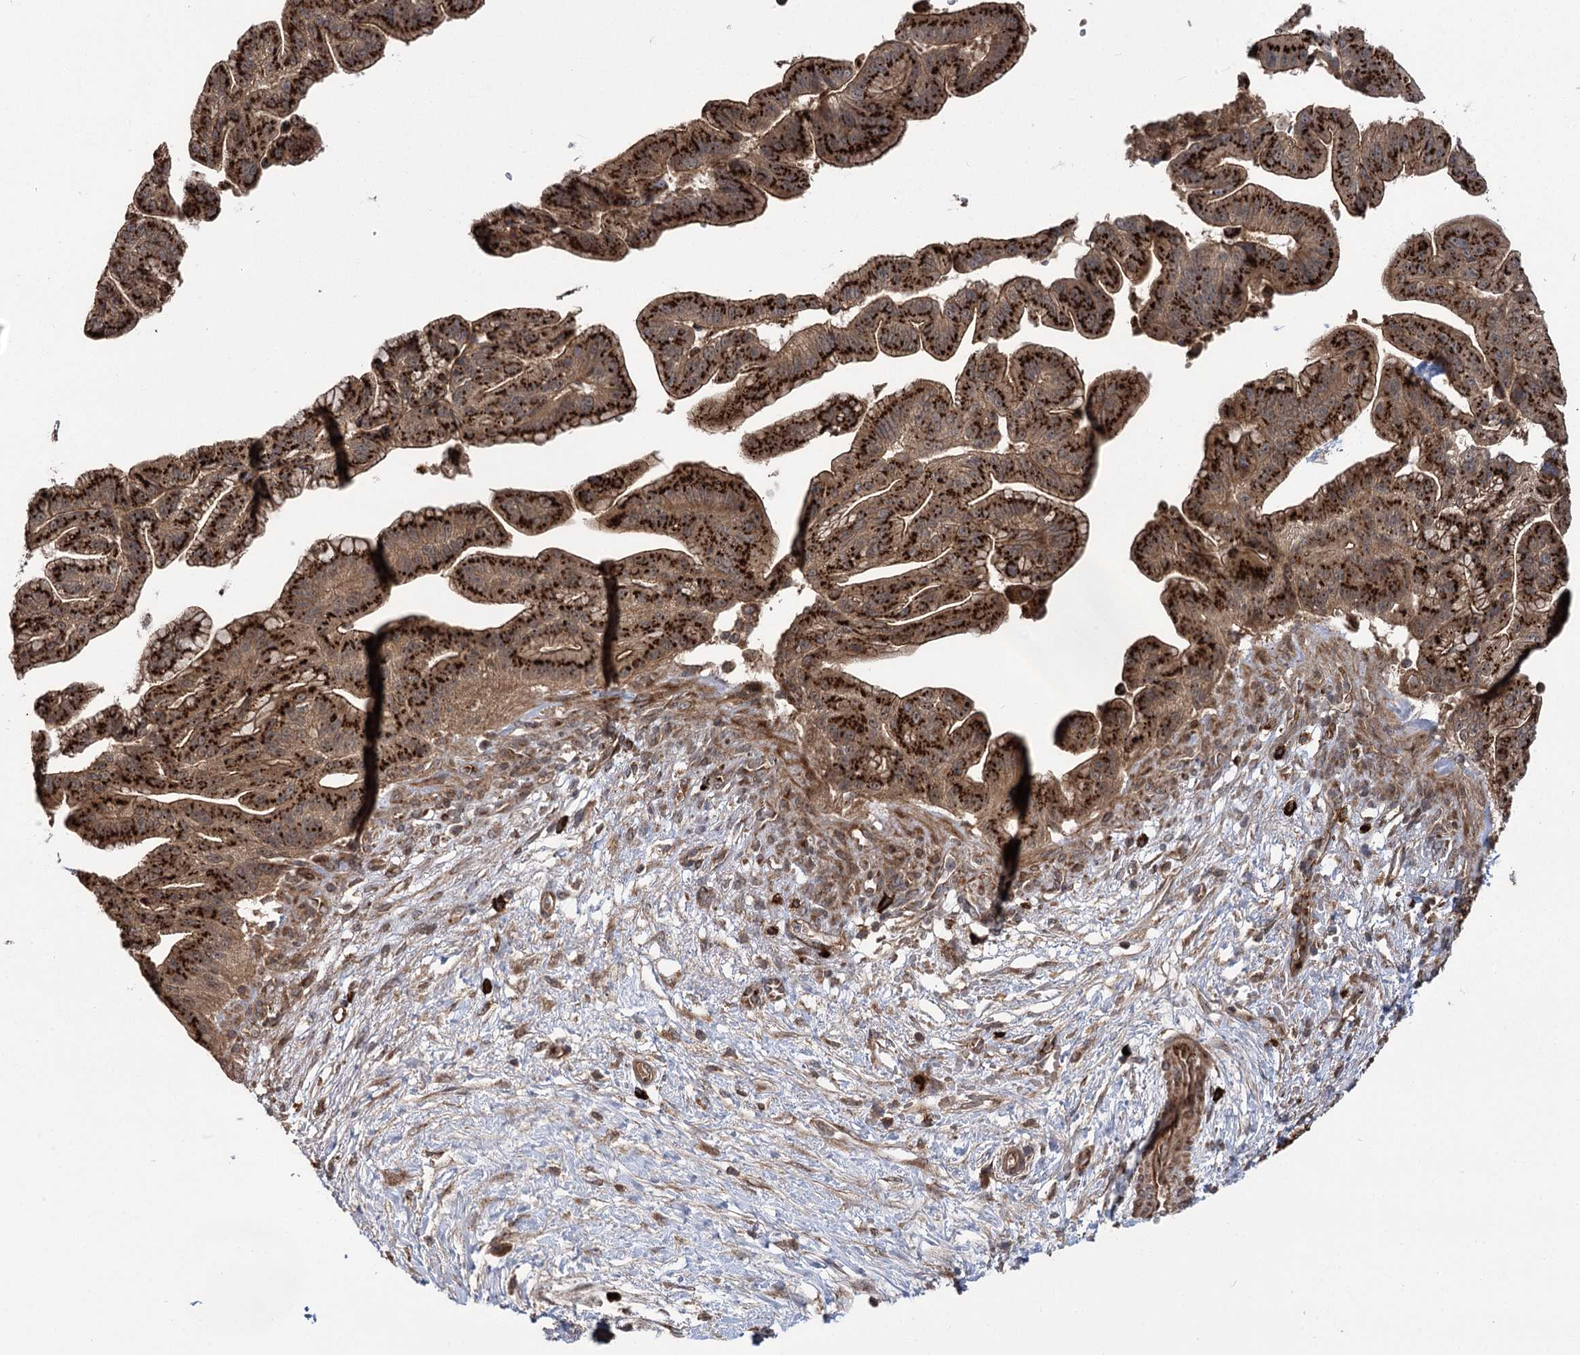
{"staining": {"intensity": "strong", "quantity": ">75%", "location": "cytoplasmic/membranous"}, "tissue": "pancreatic cancer", "cell_type": "Tumor cells", "image_type": "cancer", "snomed": [{"axis": "morphology", "description": "Adenocarcinoma, NOS"}, {"axis": "topography", "description": "Pancreas"}], "caption": "A brown stain highlights strong cytoplasmic/membranous expression of a protein in pancreatic cancer (adenocarcinoma) tumor cells.", "gene": "CARD19", "patient": {"sex": "male", "age": 68}}